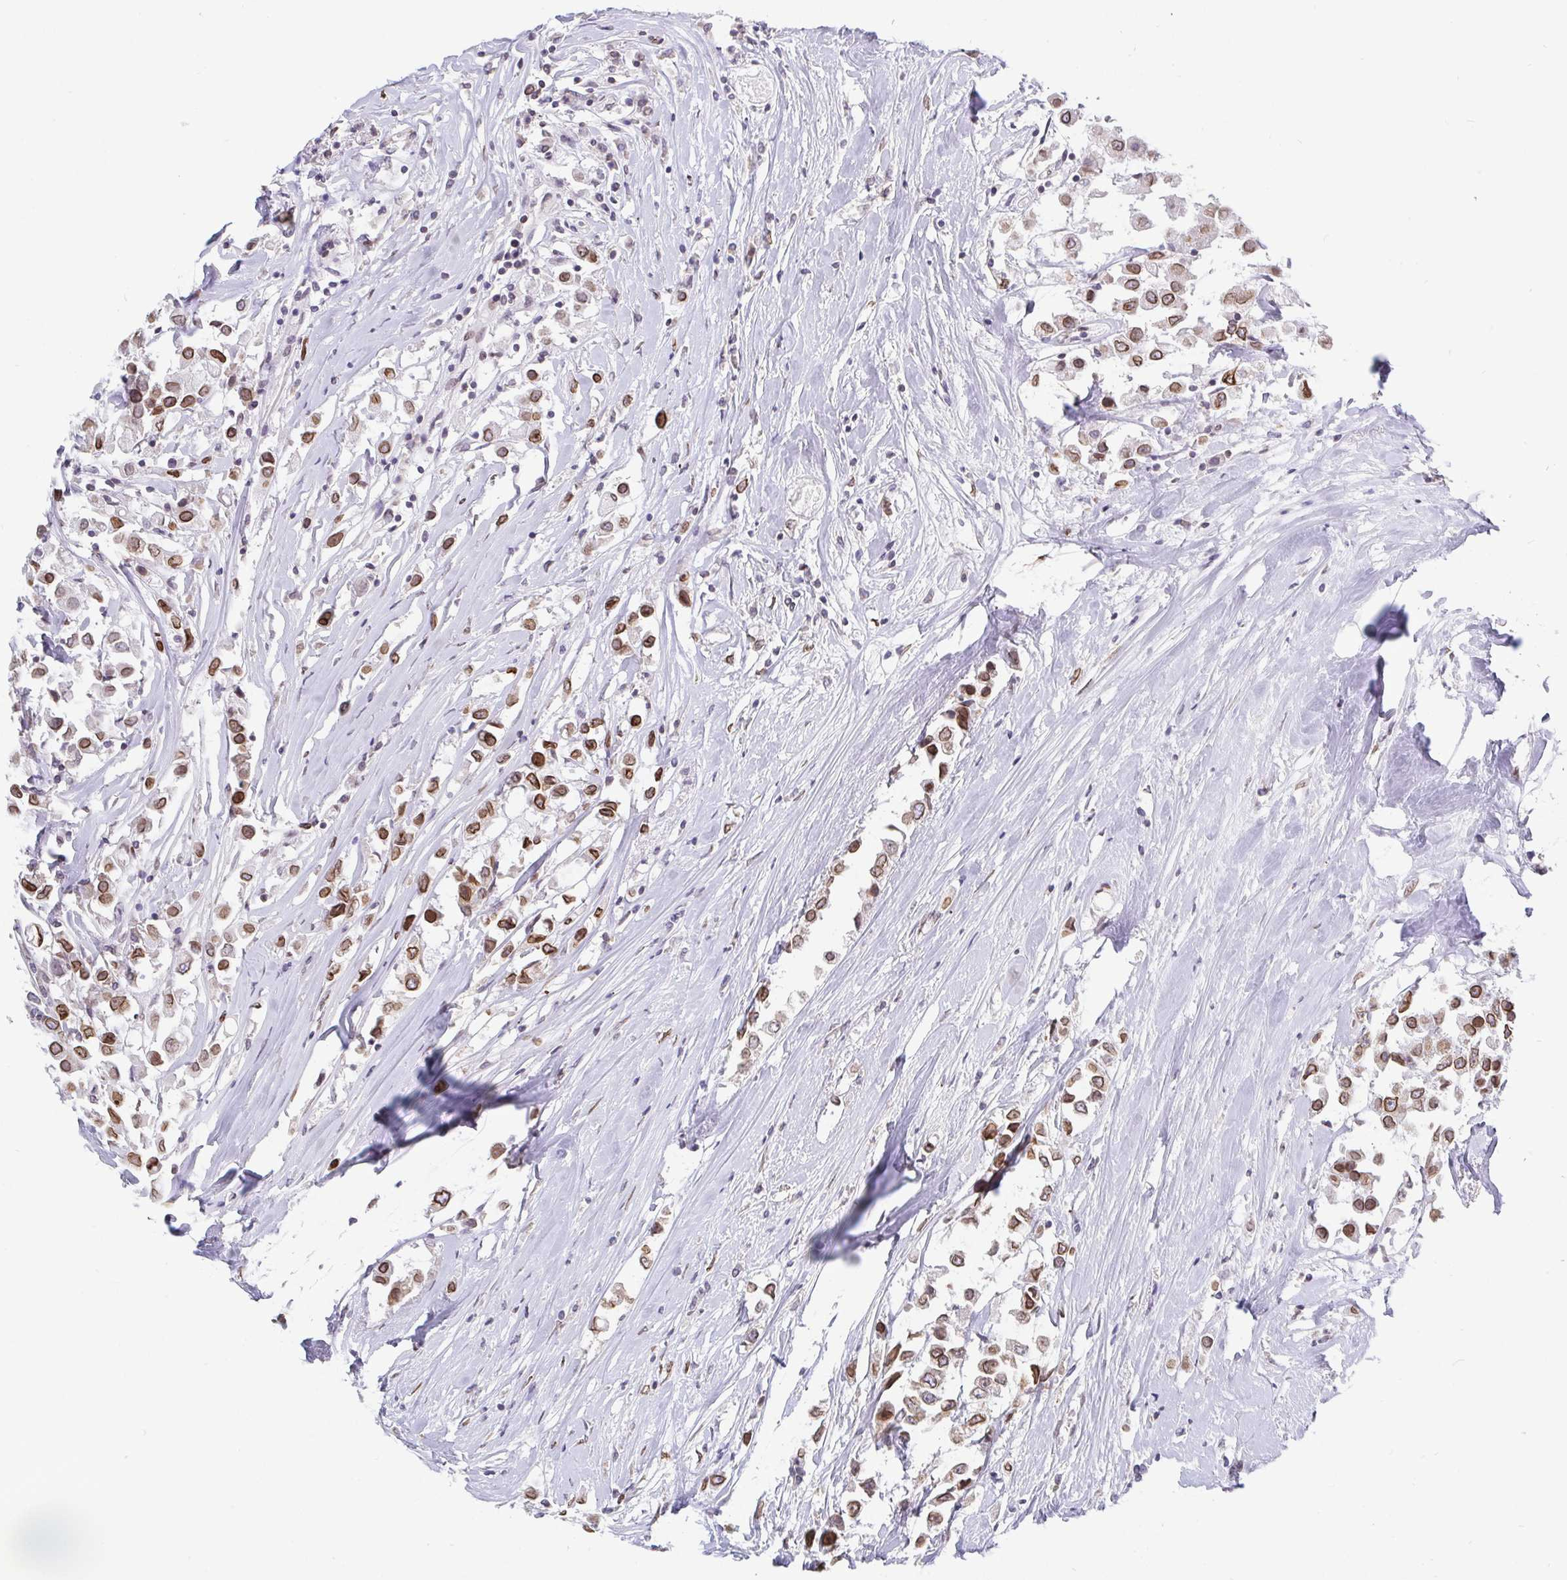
{"staining": {"intensity": "moderate", "quantity": ">75%", "location": "cytoplasmic/membranous,nuclear"}, "tissue": "breast cancer", "cell_type": "Tumor cells", "image_type": "cancer", "snomed": [{"axis": "morphology", "description": "Duct carcinoma"}, {"axis": "topography", "description": "Breast"}], "caption": "A histopathology image showing moderate cytoplasmic/membranous and nuclear staining in about >75% of tumor cells in infiltrating ductal carcinoma (breast), as visualized by brown immunohistochemical staining.", "gene": "EMD", "patient": {"sex": "female", "age": 61}}